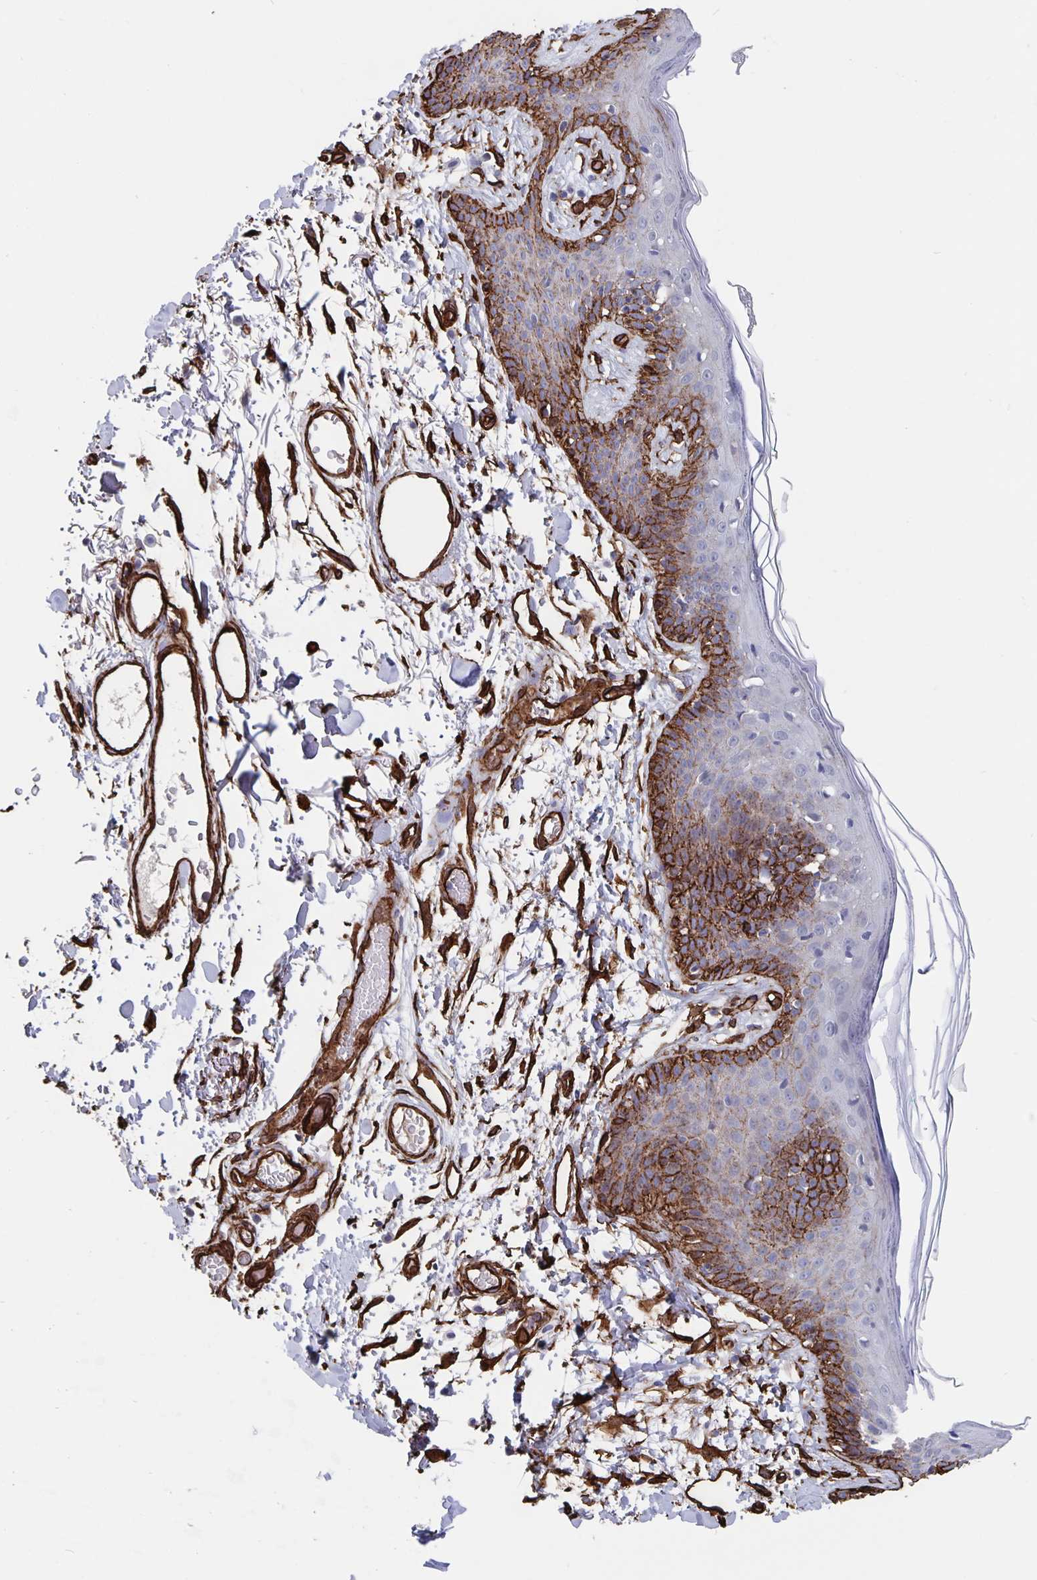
{"staining": {"intensity": "strong", "quantity": "25%-75%", "location": "cytoplasmic/membranous,nuclear"}, "tissue": "skin", "cell_type": "Fibroblasts", "image_type": "normal", "snomed": [{"axis": "morphology", "description": "Normal tissue, NOS"}, {"axis": "topography", "description": "Skin"}], "caption": "Normal skin shows strong cytoplasmic/membranous,nuclear staining in about 25%-75% of fibroblasts (Brightfield microscopy of DAB IHC at high magnification)..", "gene": "DCHS2", "patient": {"sex": "male", "age": 79}}